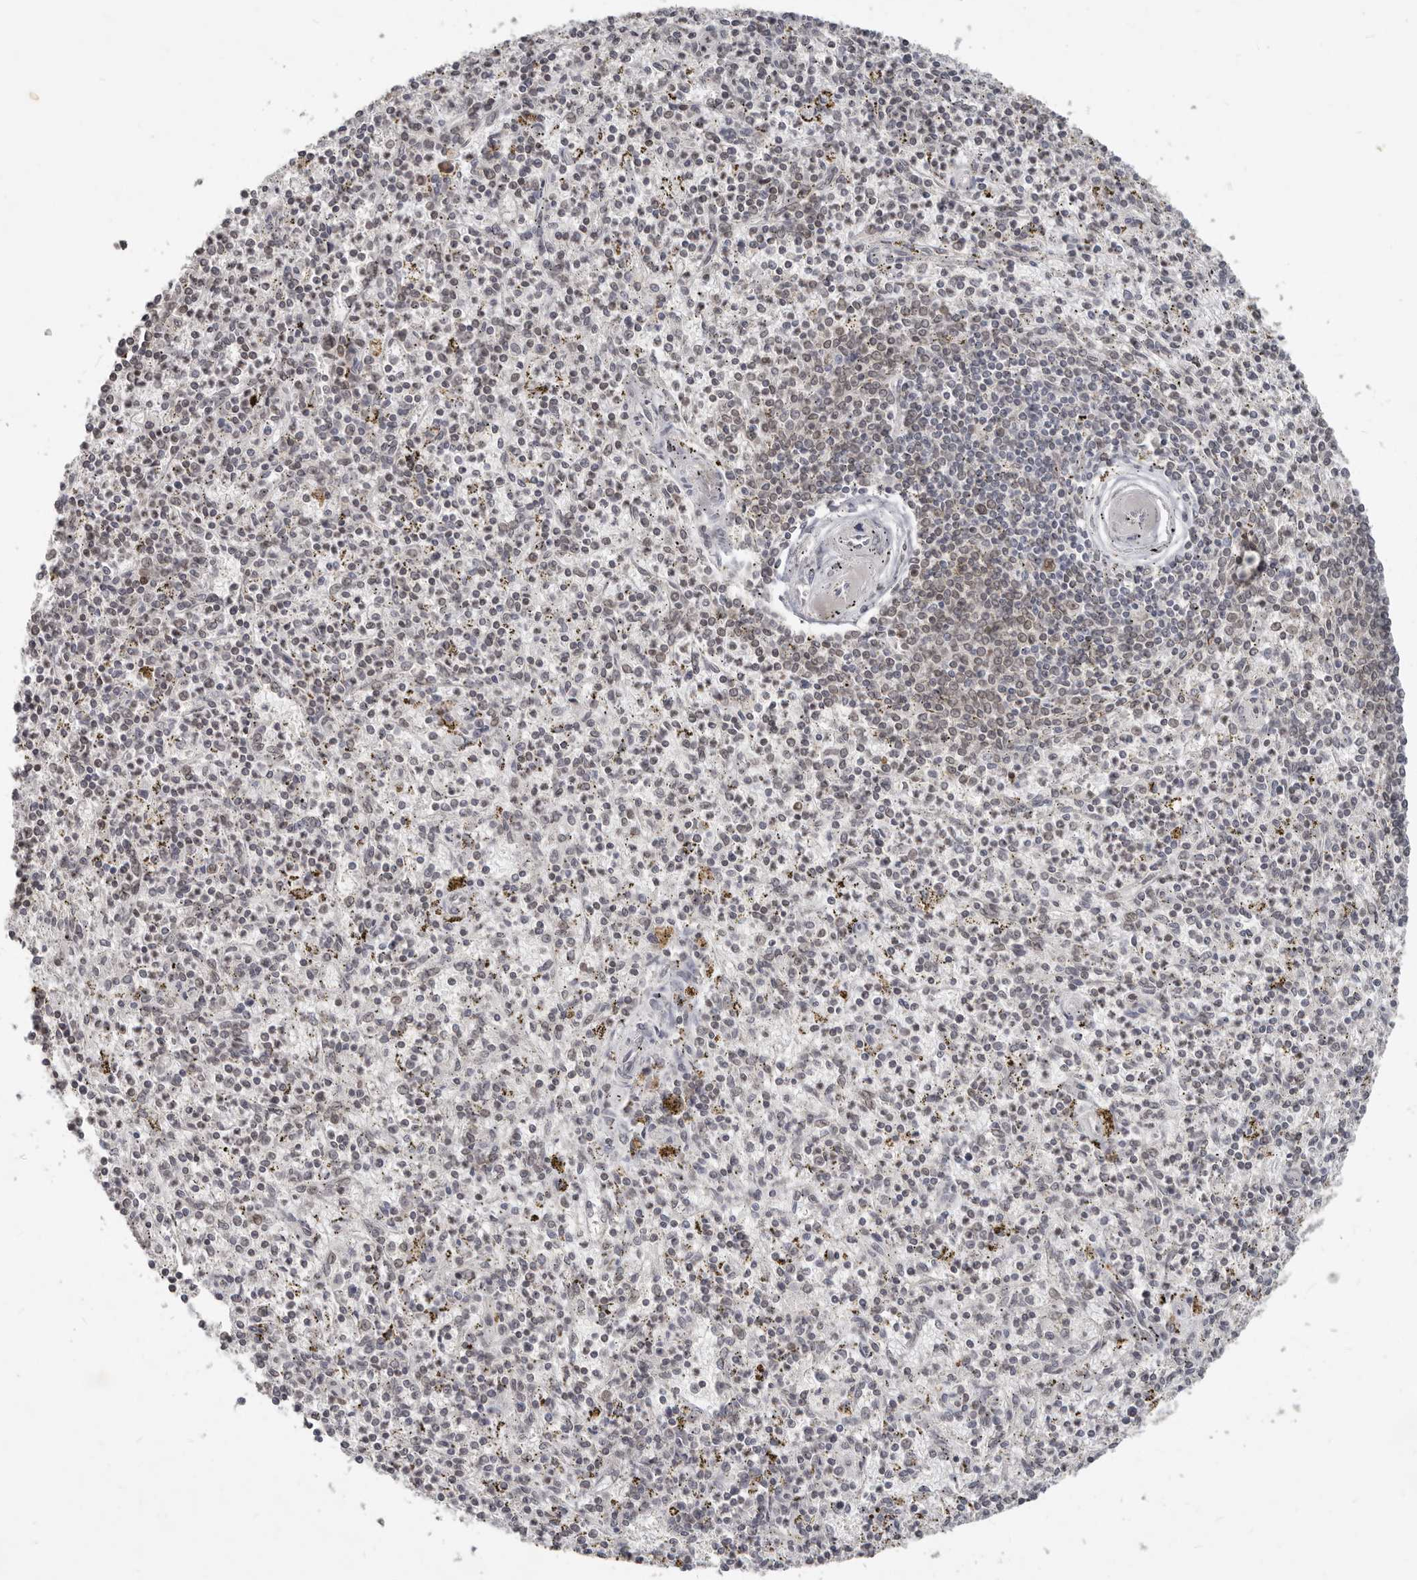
{"staining": {"intensity": "weak", "quantity": "25%-75%", "location": "cytoplasmic/membranous,nuclear"}, "tissue": "spleen", "cell_type": "Cells in red pulp", "image_type": "normal", "snomed": [{"axis": "morphology", "description": "Normal tissue, NOS"}, {"axis": "topography", "description": "Spleen"}], "caption": "Protein staining reveals weak cytoplasmic/membranous,nuclear expression in about 25%-75% of cells in red pulp in normal spleen.", "gene": "NUP153", "patient": {"sex": "male", "age": 72}}